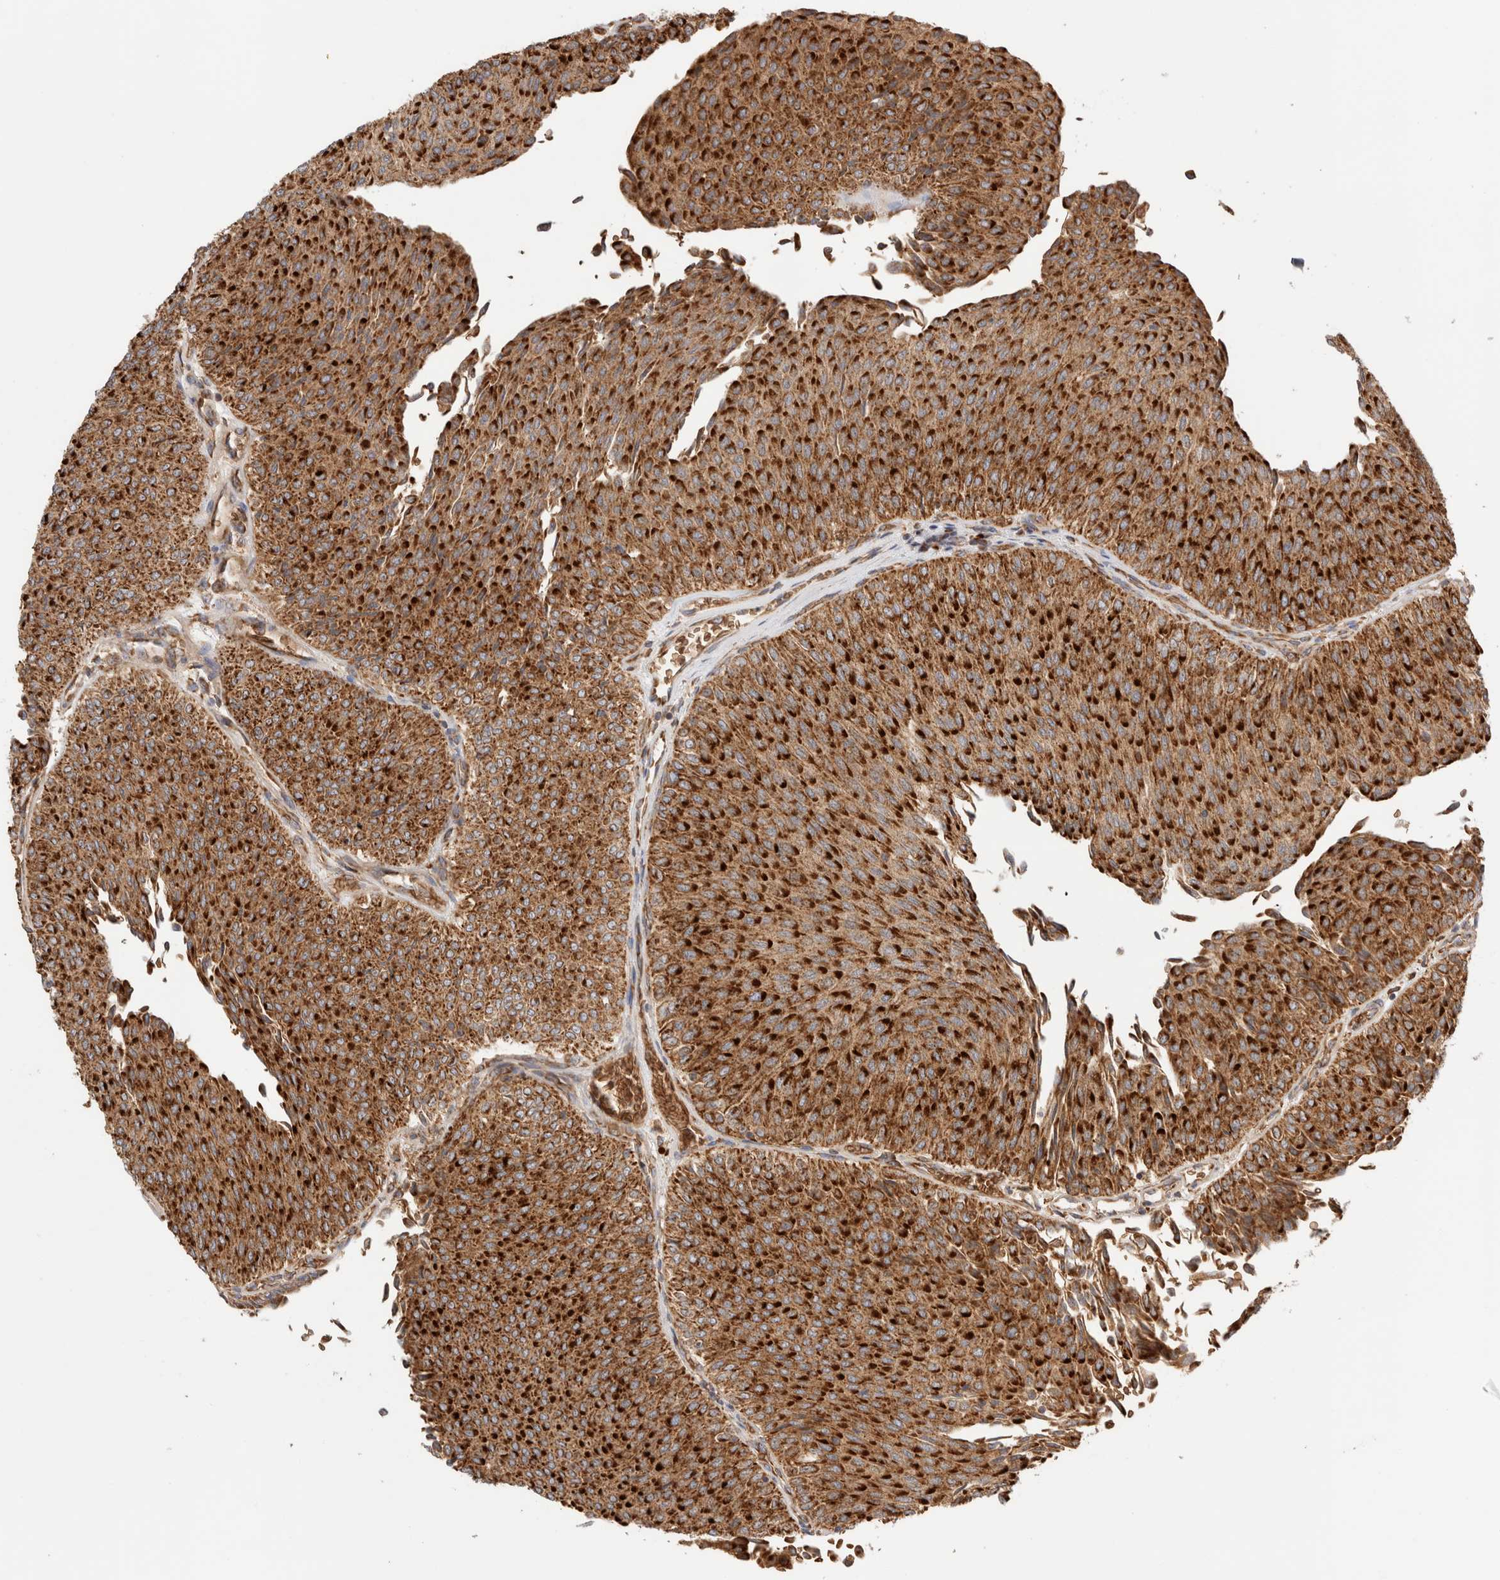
{"staining": {"intensity": "strong", "quantity": ">75%", "location": "cytoplasmic/membranous"}, "tissue": "urothelial cancer", "cell_type": "Tumor cells", "image_type": "cancer", "snomed": [{"axis": "morphology", "description": "Urothelial carcinoma, Low grade"}, {"axis": "topography", "description": "Urinary bladder"}], "caption": "Immunohistochemistry (IHC) micrograph of neoplastic tissue: urothelial carcinoma (low-grade) stained using immunohistochemistry (IHC) shows high levels of strong protein expression localized specifically in the cytoplasmic/membranous of tumor cells, appearing as a cytoplasmic/membranous brown color.", "gene": "UTS2B", "patient": {"sex": "male", "age": 78}}